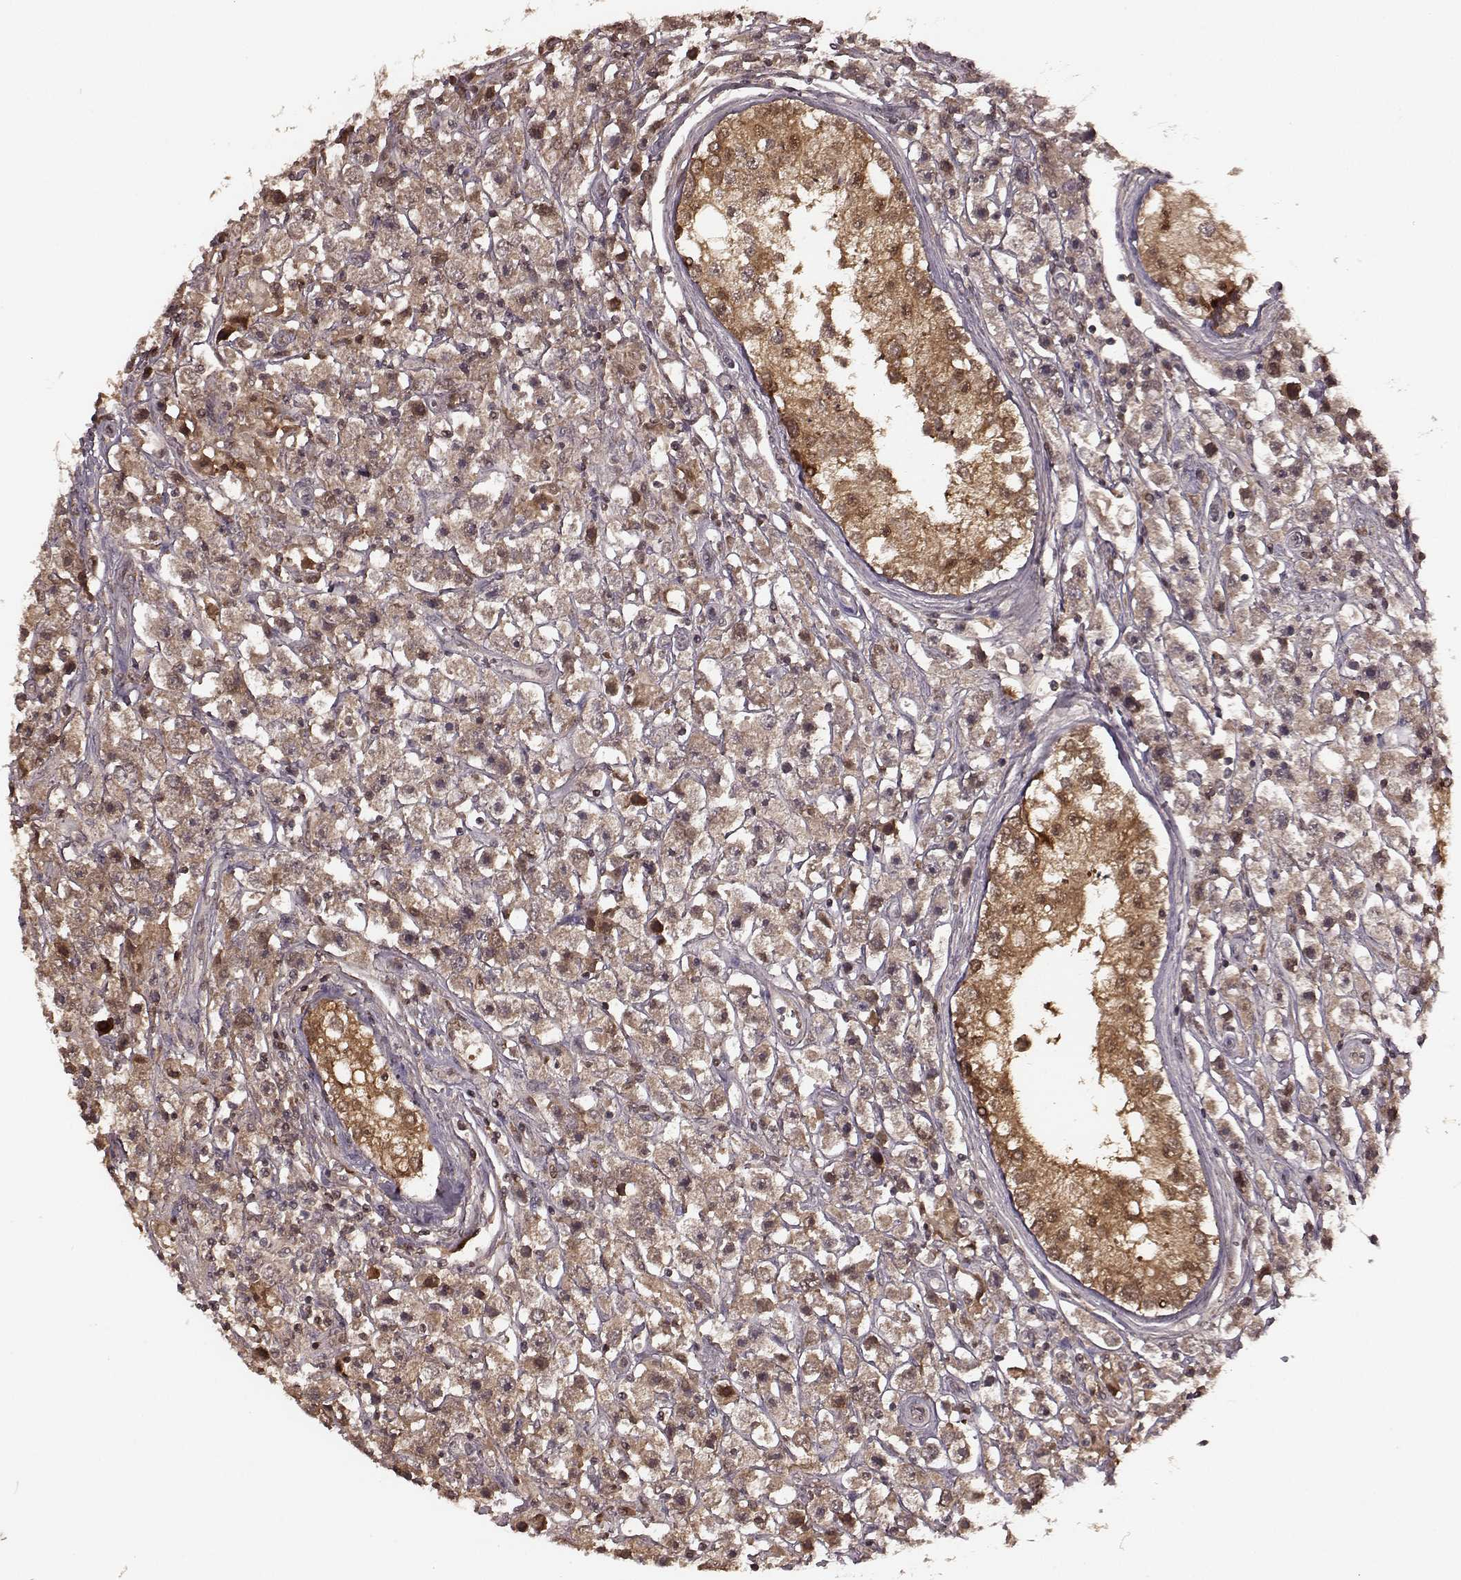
{"staining": {"intensity": "weak", "quantity": ">75%", "location": "cytoplasmic/membranous"}, "tissue": "testis cancer", "cell_type": "Tumor cells", "image_type": "cancer", "snomed": [{"axis": "morphology", "description": "Seminoma, NOS"}, {"axis": "topography", "description": "Testis"}], "caption": "DAB (3,3'-diaminobenzidine) immunohistochemical staining of testis cancer displays weak cytoplasmic/membranous protein staining in approximately >75% of tumor cells. The staining was performed using DAB (3,3'-diaminobenzidine) to visualize the protein expression in brown, while the nuclei were stained in blue with hematoxylin (Magnification: 20x).", "gene": "GSS", "patient": {"sex": "male", "age": 45}}